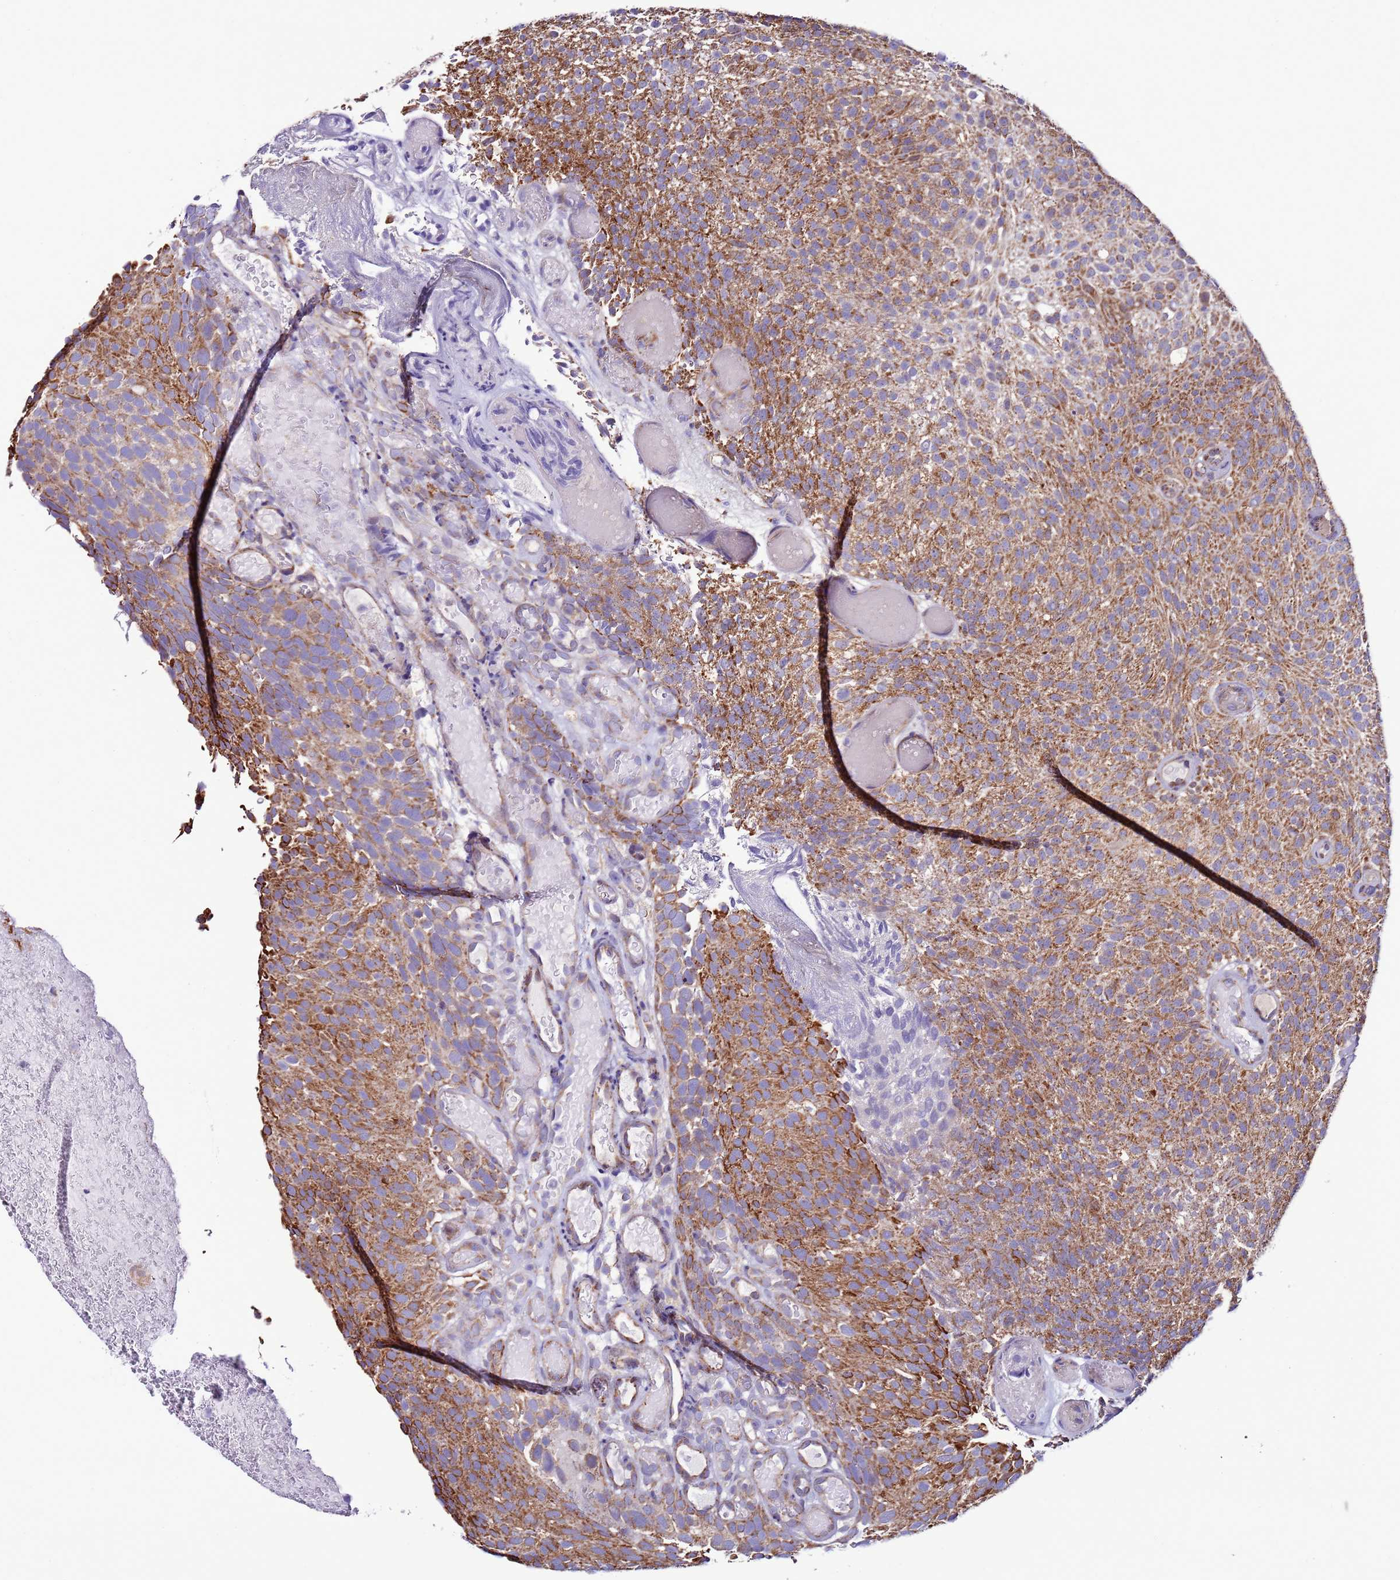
{"staining": {"intensity": "moderate", "quantity": ">75%", "location": "cytoplasmic/membranous"}, "tissue": "urothelial cancer", "cell_type": "Tumor cells", "image_type": "cancer", "snomed": [{"axis": "morphology", "description": "Urothelial carcinoma, Low grade"}, {"axis": "topography", "description": "Urinary bladder"}], "caption": "Protein staining of urothelial carcinoma (low-grade) tissue exhibits moderate cytoplasmic/membranous expression in about >75% of tumor cells. Using DAB (3,3'-diaminobenzidine) (brown) and hematoxylin (blue) stains, captured at high magnification using brightfield microscopy.", "gene": "AHI1", "patient": {"sex": "male", "age": 78}}